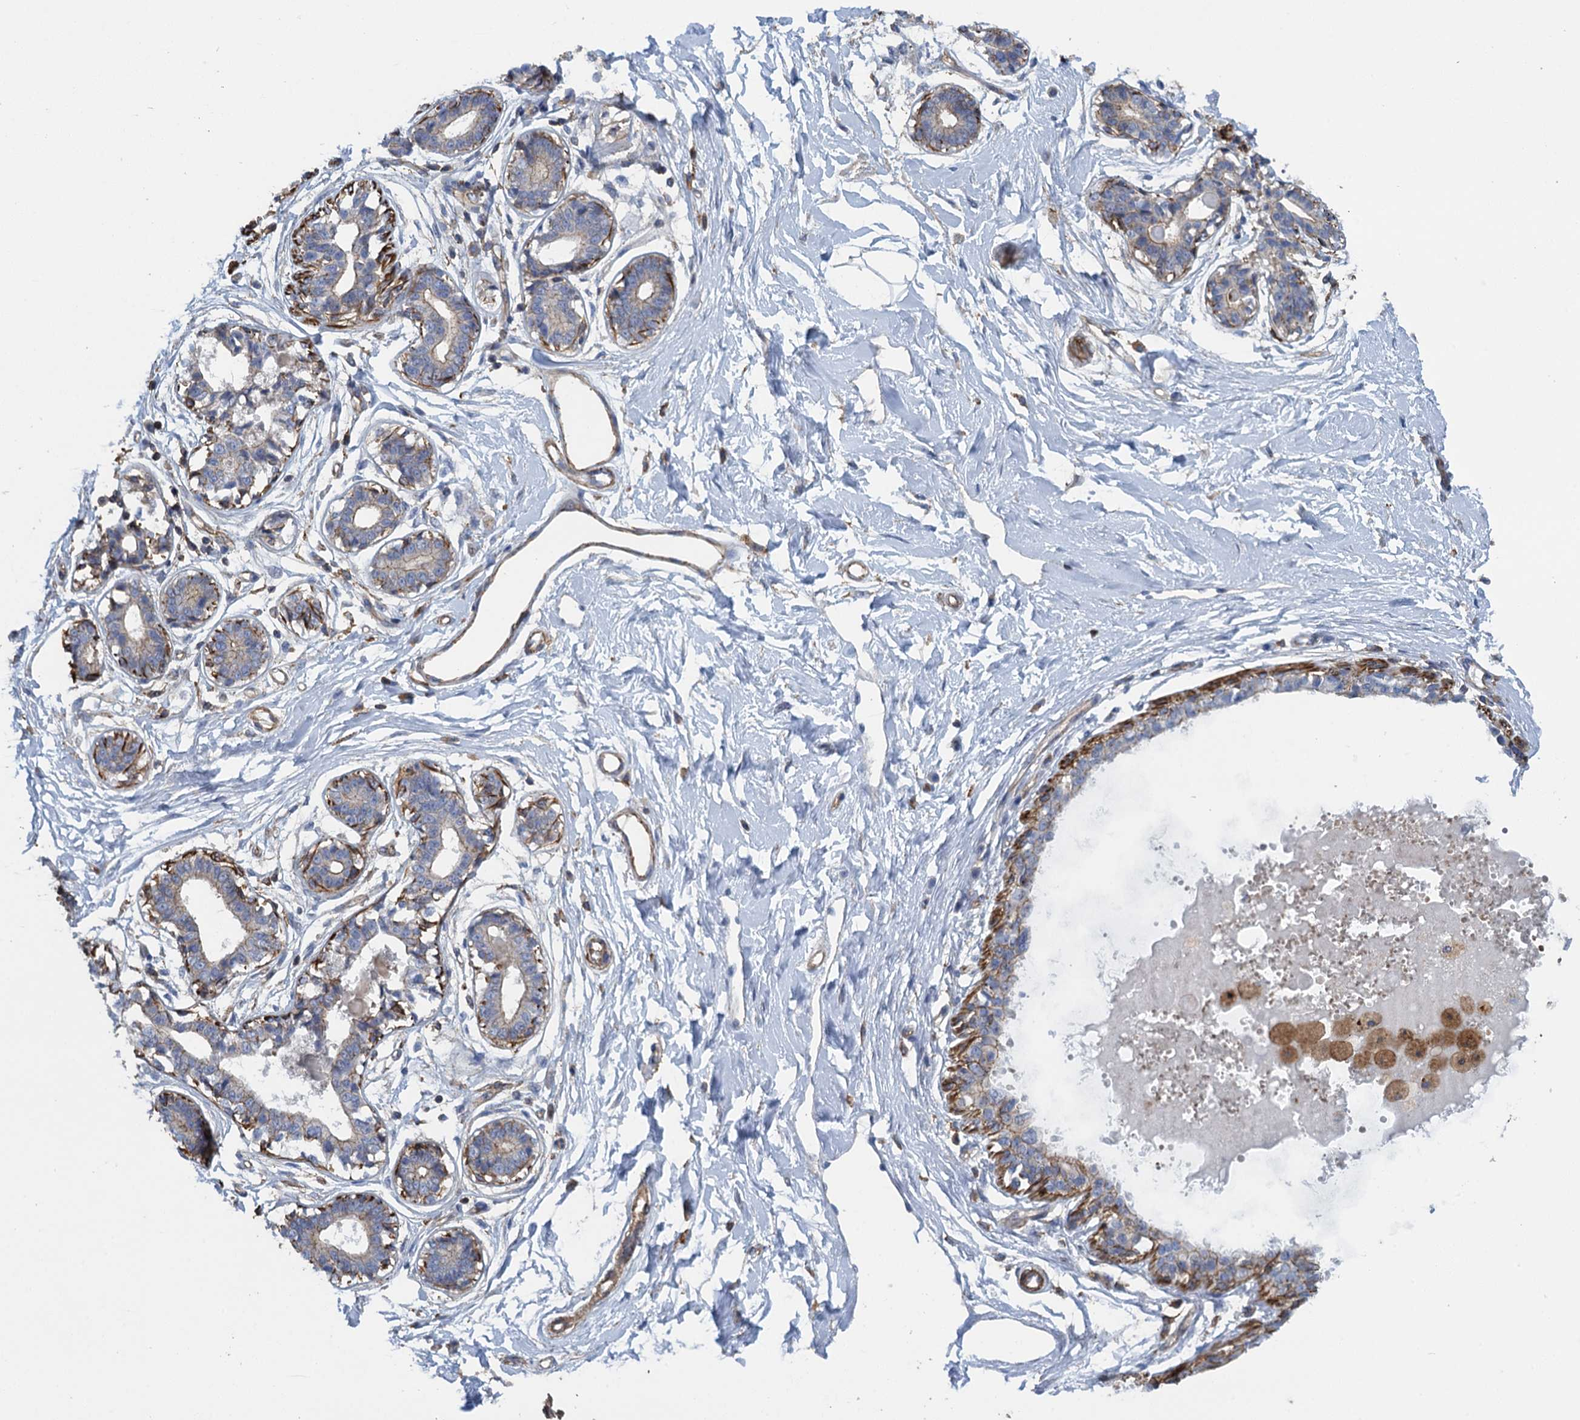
{"staining": {"intensity": "negative", "quantity": "none", "location": "none"}, "tissue": "breast", "cell_type": "Adipocytes", "image_type": "normal", "snomed": [{"axis": "morphology", "description": "Normal tissue, NOS"}, {"axis": "topography", "description": "Breast"}], "caption": "Histopathology image shows no significant protein staining in adipocytes of benign breast. (DAB (3,3'-diaminobenzidine) immunohistochemistry with hematoxylin counter stain).", "gene": "PROSER2", "patient": {"sex": "female", "age": 45}}